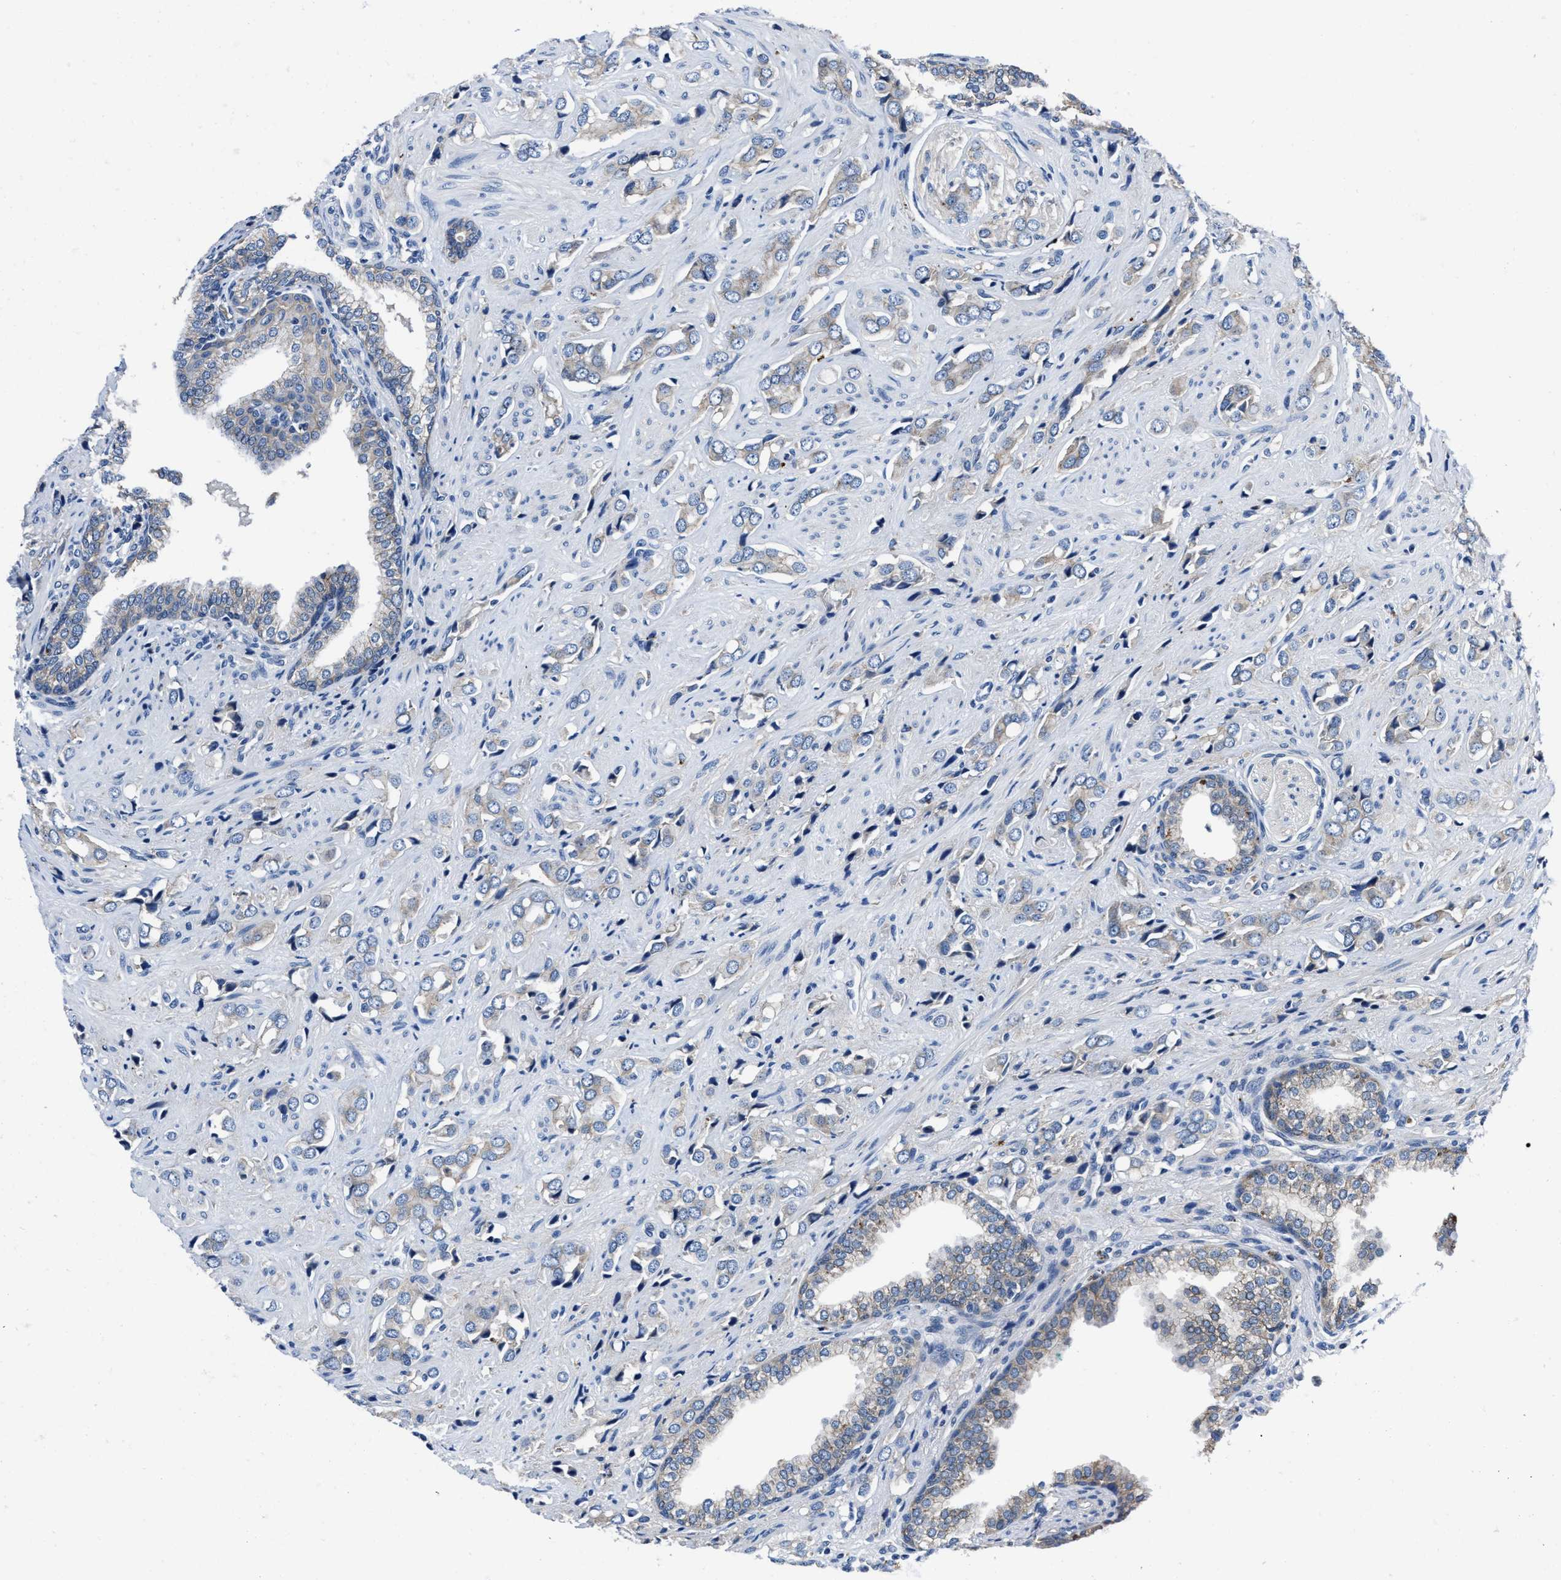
{"staining": {"intensity": "weak", "quantity": "<25%", "location": "cytoplasmic/membranous"}, "tissue": "prostate cancer", "cell_type": "Tumor cells", "image_type": "cancer", "snomed": [{"axis": "morphology", "description": "Adenocarcinoma, High grade"}, {"axis": "topography", "description": "Prostate"}], "caption": "The micrograph demonstrates no staining of tumor cells in prostate cancer.", "gene": "GHITM", "patient": {"sex": "male", "age": 52}}